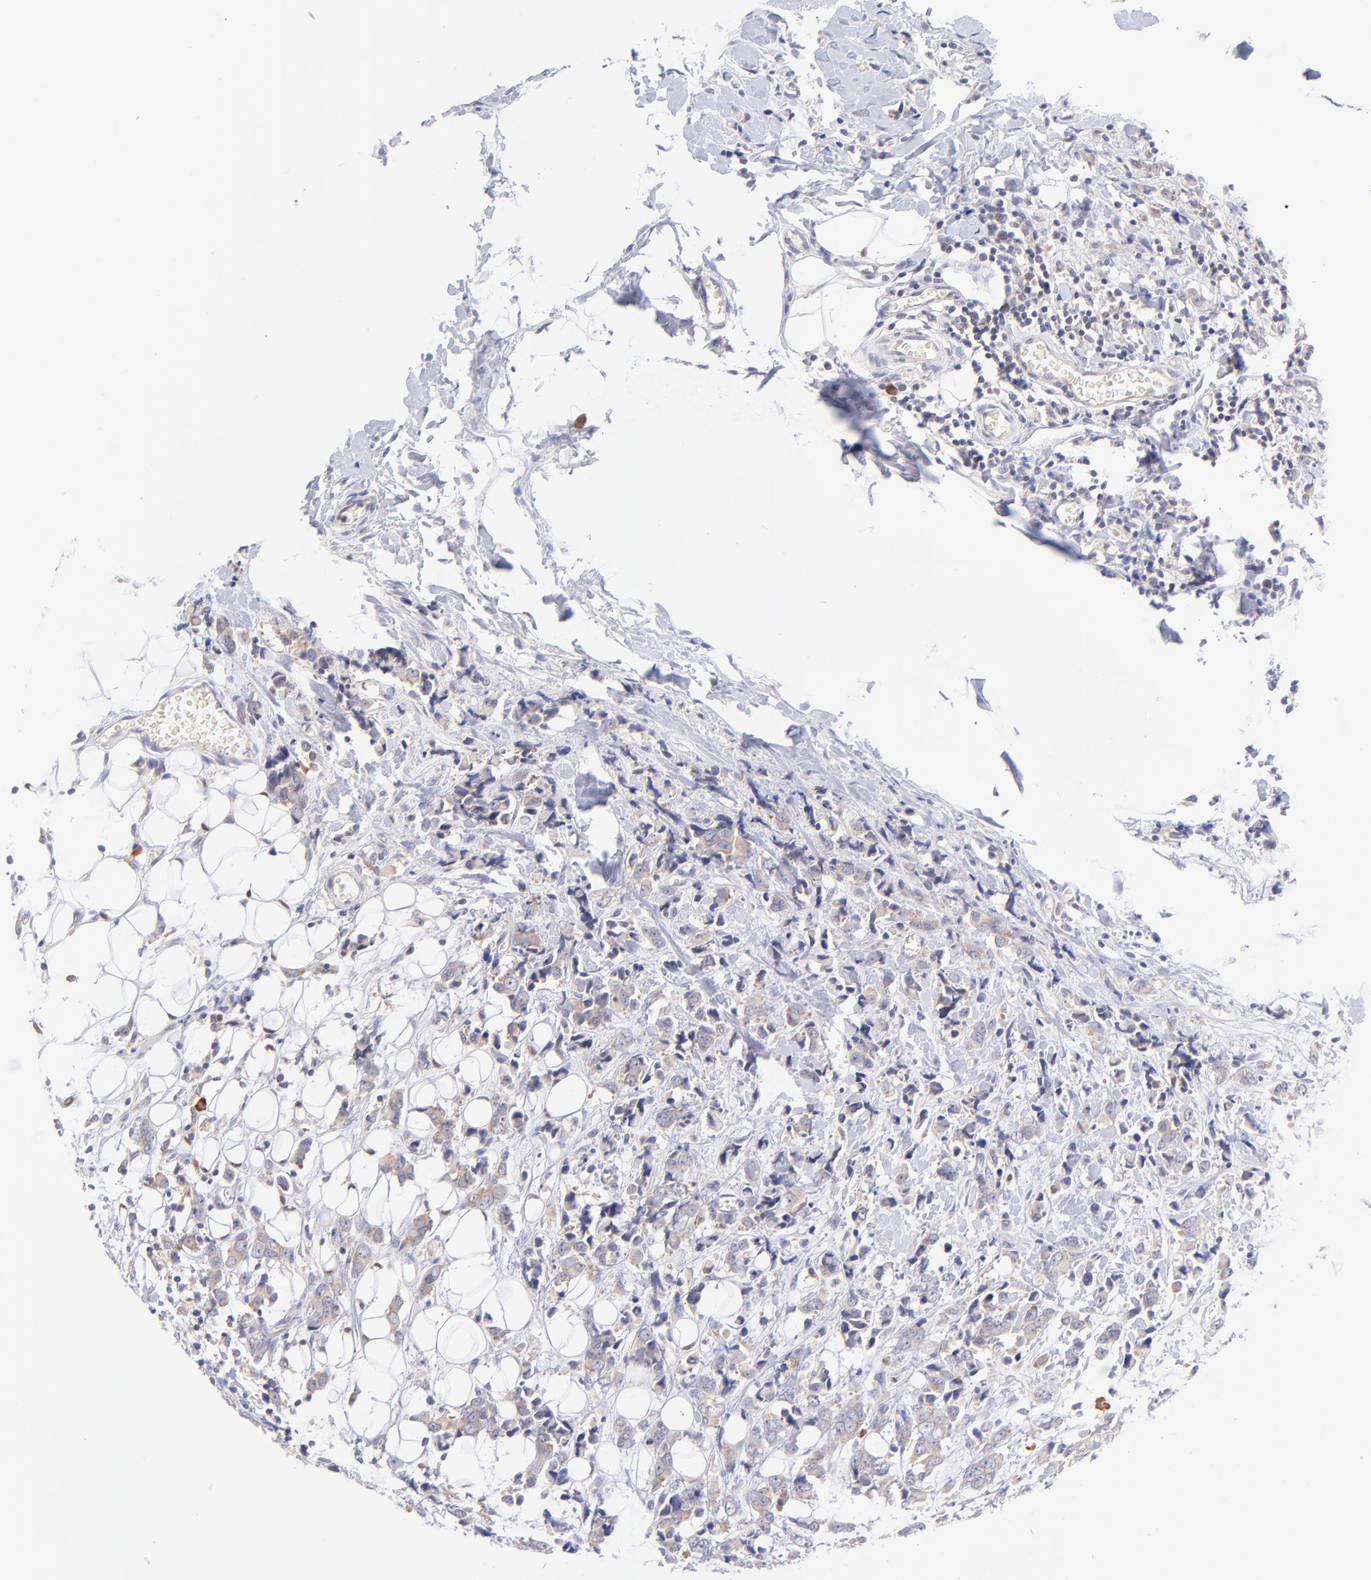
{"staining": {"intensity": "moderate", "quantity": "25%-75%", "location": "cytoplasmic/membranous"}, "tissue": "breast cancer", "cell_type": "Tumor cells", "image_type": "cancer", "snomed": [{"axis": "morphology", "description": "Lobular carcinoma"}, {"axis": "topography", "description": "Breast"}], "caption": "Immunohistochemical staining of lobular carcinoma (breast) displays medium levels of moderate cytoplasmic/membranous staining in approximately 25%-75% of tumor cells. Using DAB (3,3'-diaminobenzidine) (brown) and hematoxylin (blue) stains, captured at high magnification using brightfield microscopy.", "gene": "RPL11", "patient": {"sex": "female", "age": 57}}